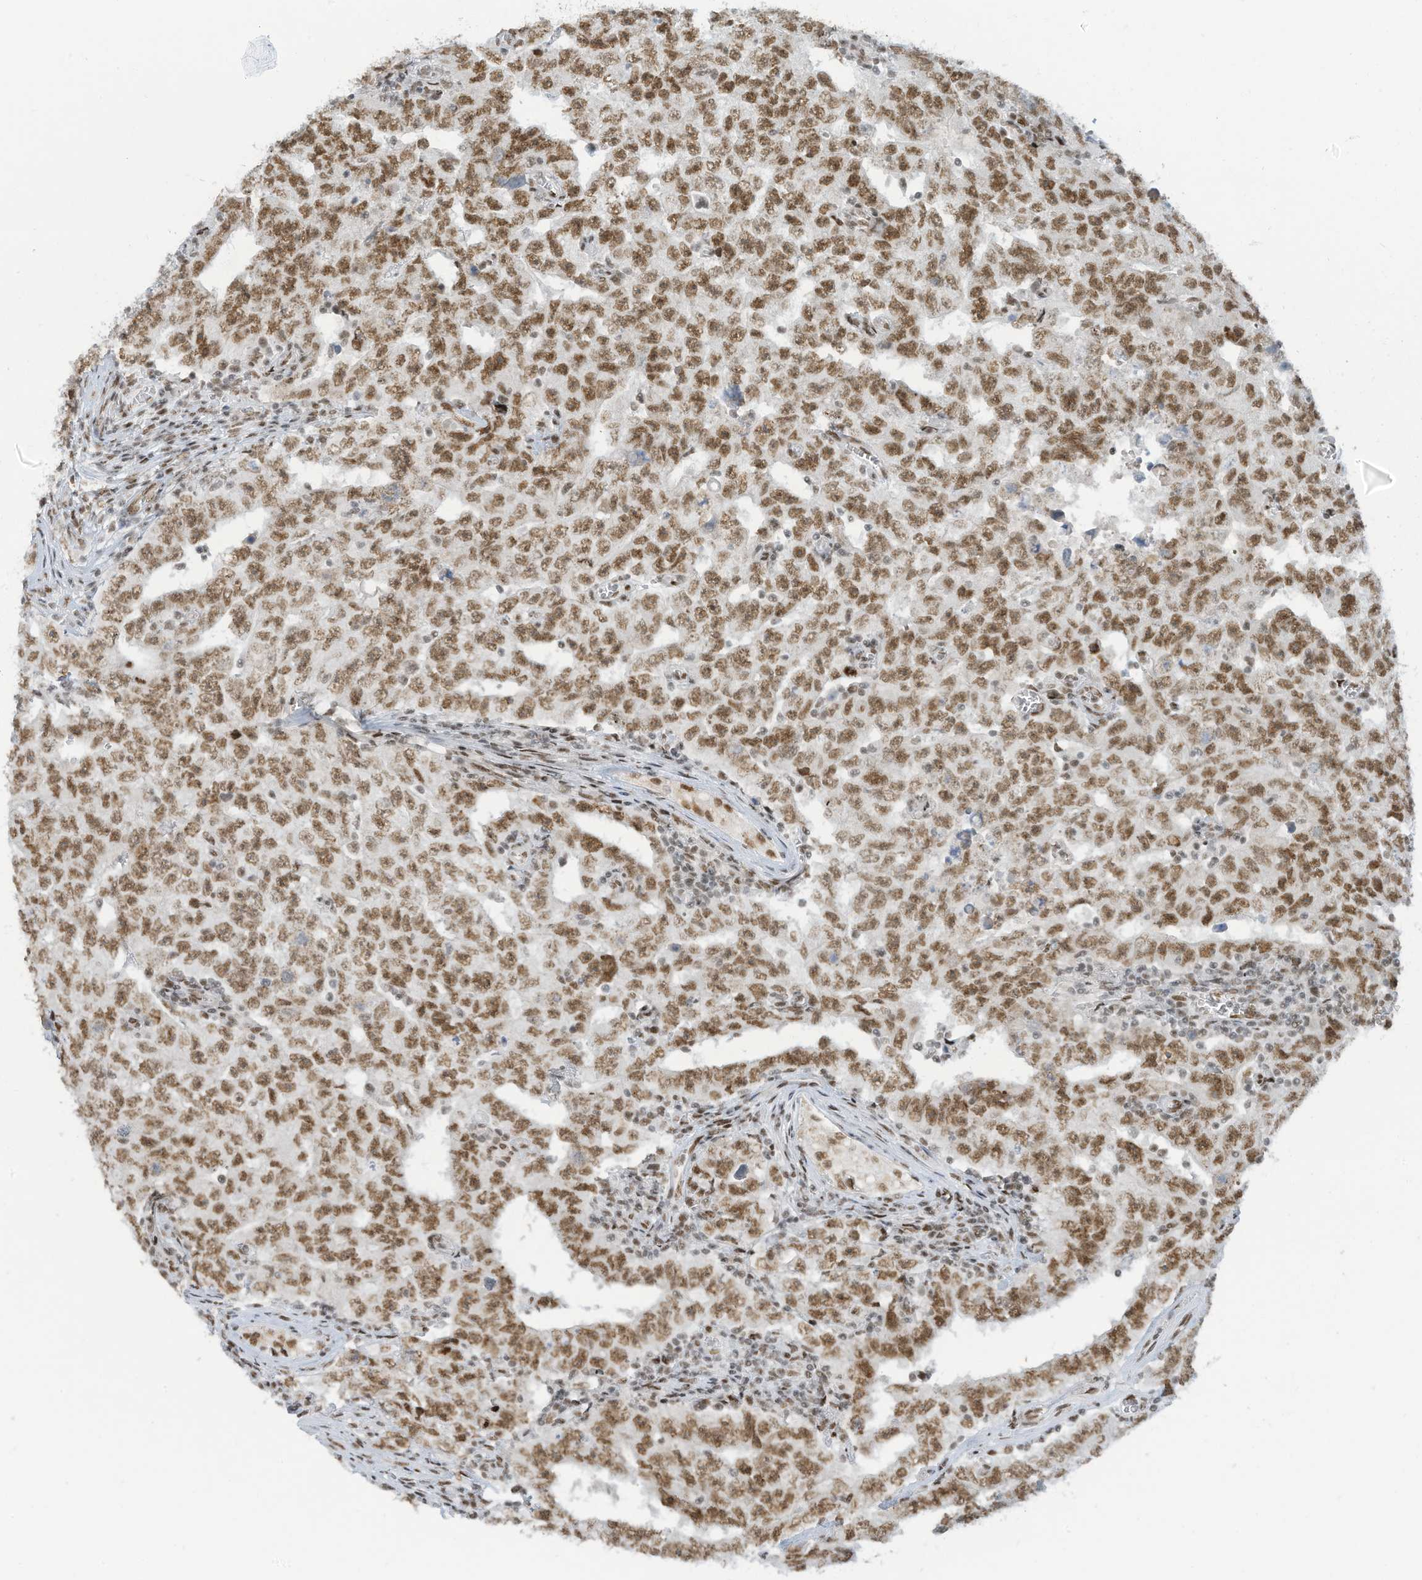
{"staining": {"intensity": "moderate", "quantity": ">75%", "location": "nuclear"}, "tissue": "testis cancer", "cell_type": "Tumor cells", "image_type": "cancer", "snomed": [{"axis": "morphology", "description": "Carcinoma, Embryonal, NOS"}, {"axis": "topography", "description": "Testis"}], "caption": "Immunohistochemistry histopathology image of neoplastic tissue: human testis cancer (embryonal carcinoma) stained using immunohistochemistry (IHC) reveals medium levels of moderate protein expression localized specifically in the nuclear of tumor cells, appearing as a nuclear brown color.", "gene": "ECT2L", "patient": {"sex": "male", "age": 26}}